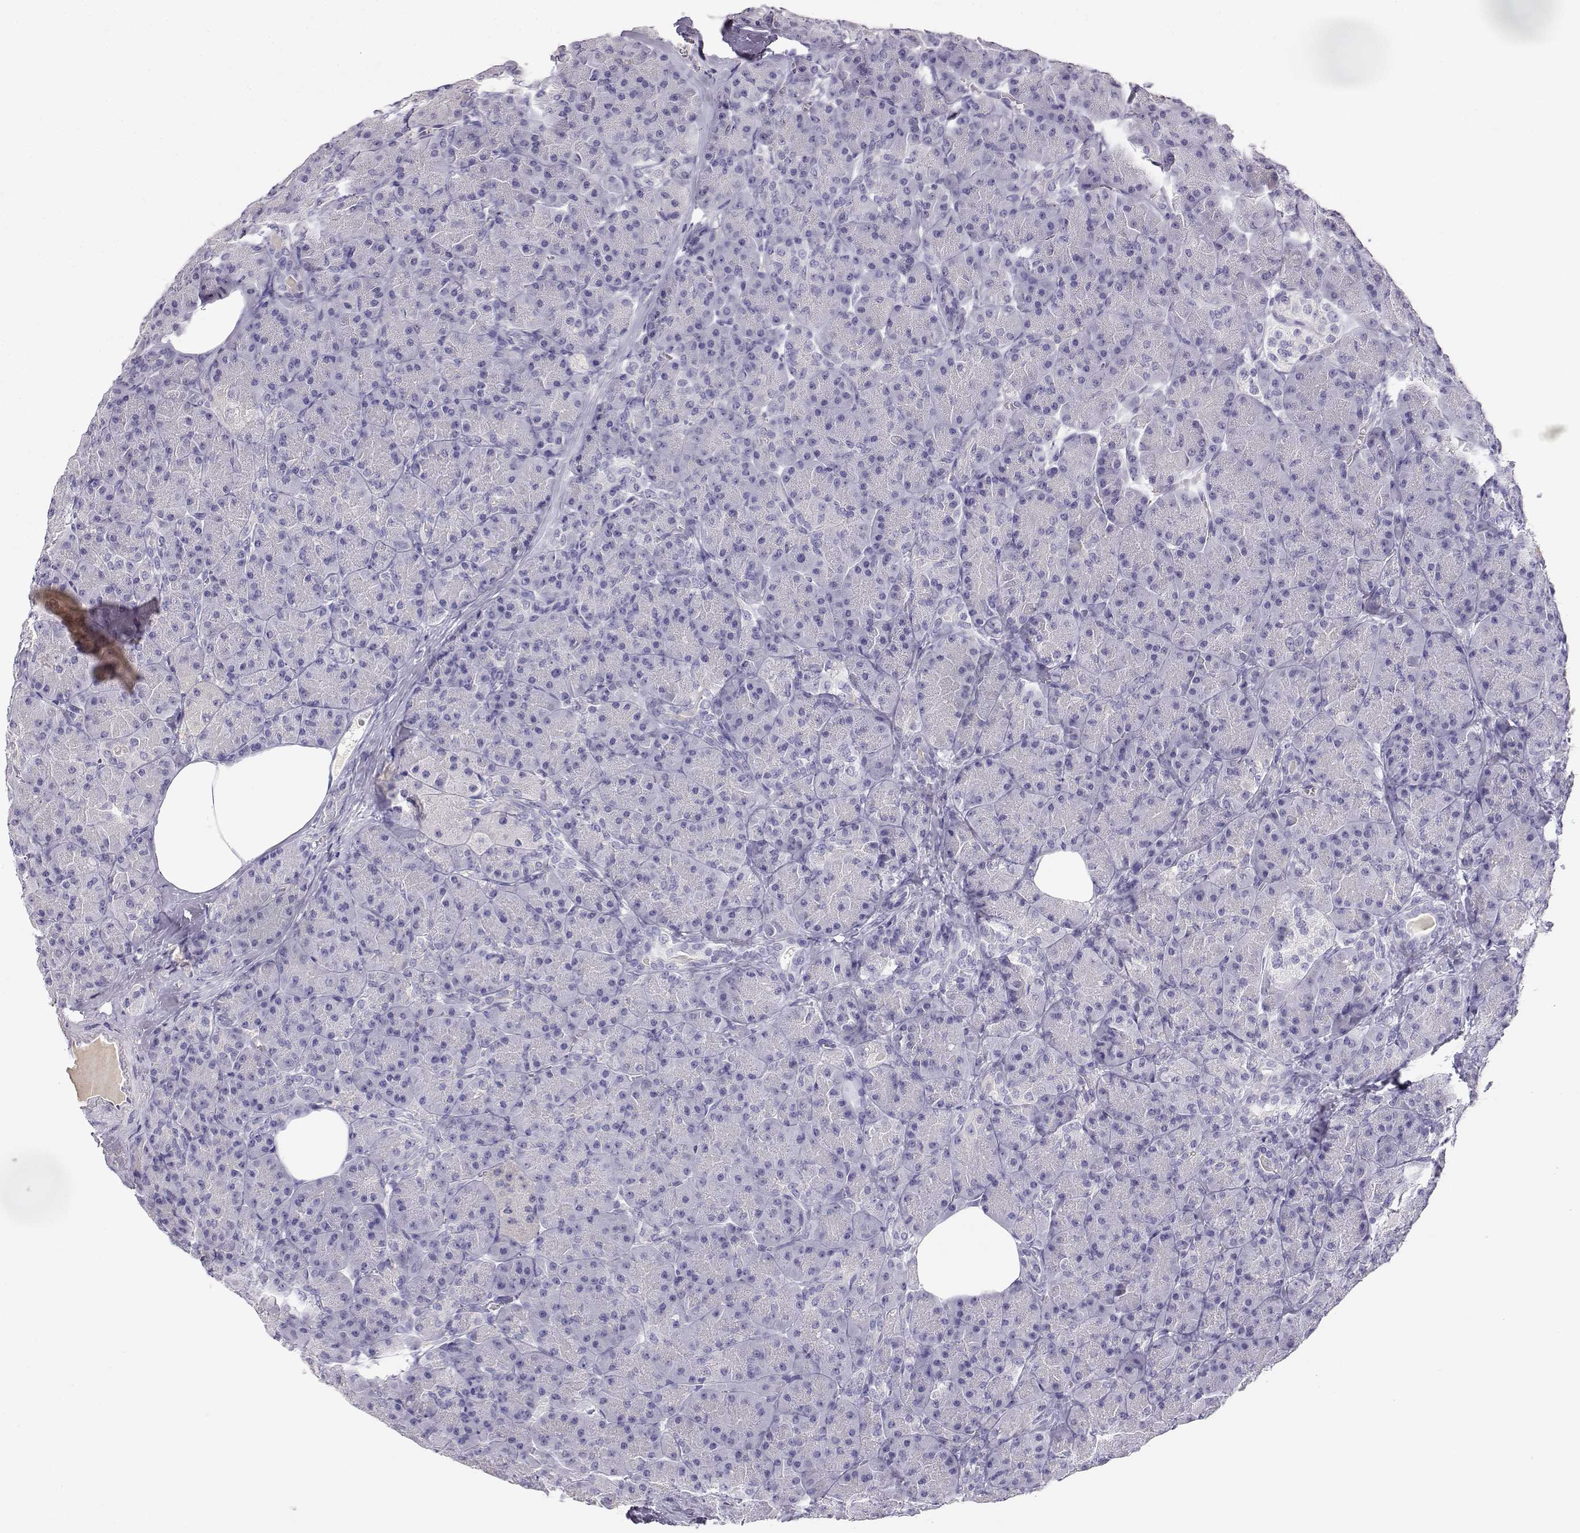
{"staining": {"intensity": "negative", "quantity": "none", "location": "none"}, "tissue": "pancreas", "cell_type": "Exocrine glandular cells", "image_type": "normal", "snomed": [{"axis": "morphology", "description": "Normal tissue, NOS"}, {"axis": "topography", "description": "Pancreas"}], "caption": "Unremarkable pancreas was stained to show a protein in brown. There is no significant positivity in exocrine glandular cells. The staining is performed using DAB brown chromogen with nuclei counter-stained in using hematoxylin.", "gene": "GPR174", "patient": {"sex": "male", "age": 57}}